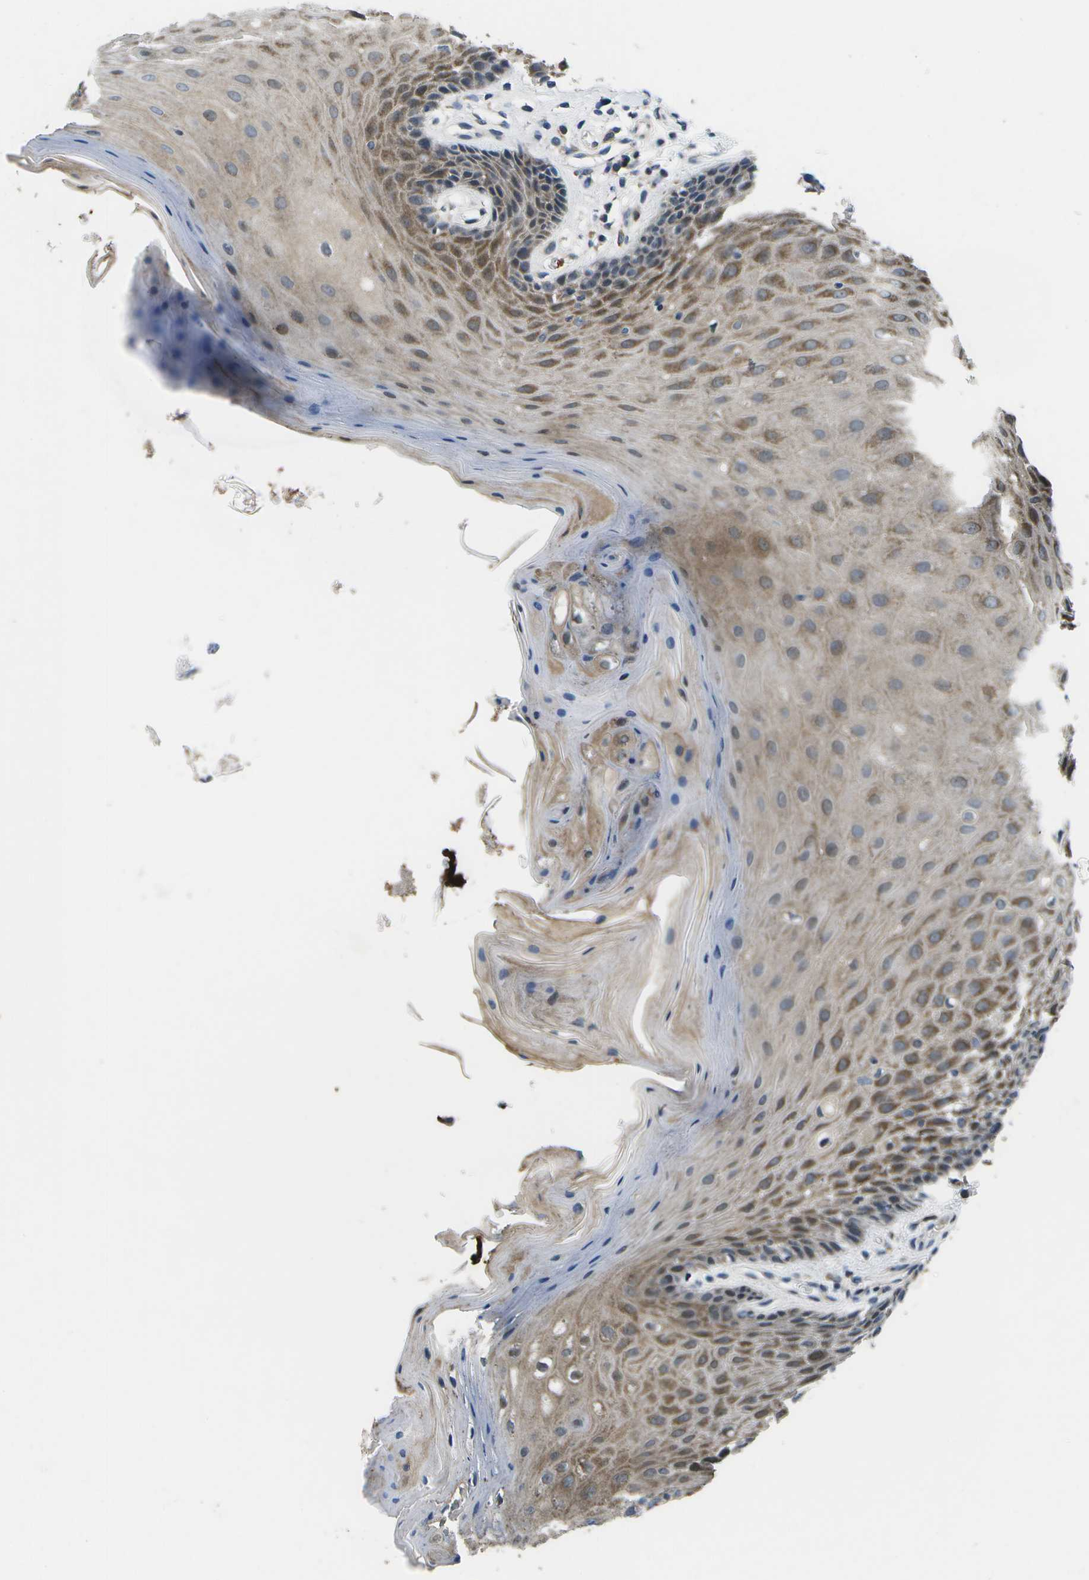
{"staining": {"intensity": "moderate", "quantity": "25%-75%", "location": "cytoplasmic/membranous"}, "tissue": "oral mucosa", "cell_type": "Squamous epithelial cells", "image_type": "normal", "snomed": [{"axis": "morphology", "description": "Normal tissue, NOS"}, {"axis": "morphology", "description": "Squamous cell carcinoma, NOS"}, {"axis": "topography", "description": "Oral tissue"}, {"axis": "topography", "description": "Head-Neck"}], "caption": "Immunohistochemical staining of unremarkable human oral mucosa shows medium levels of moderate cytoplasmic/membranous expression in approximately 25%-75% of squamous epithelial cells. Immunohistochemistry stains the protein of interest in brown and the nuclei are stained blue.", "gene": "GALNT15", "patient": {"sex": "male", "age": 71}}